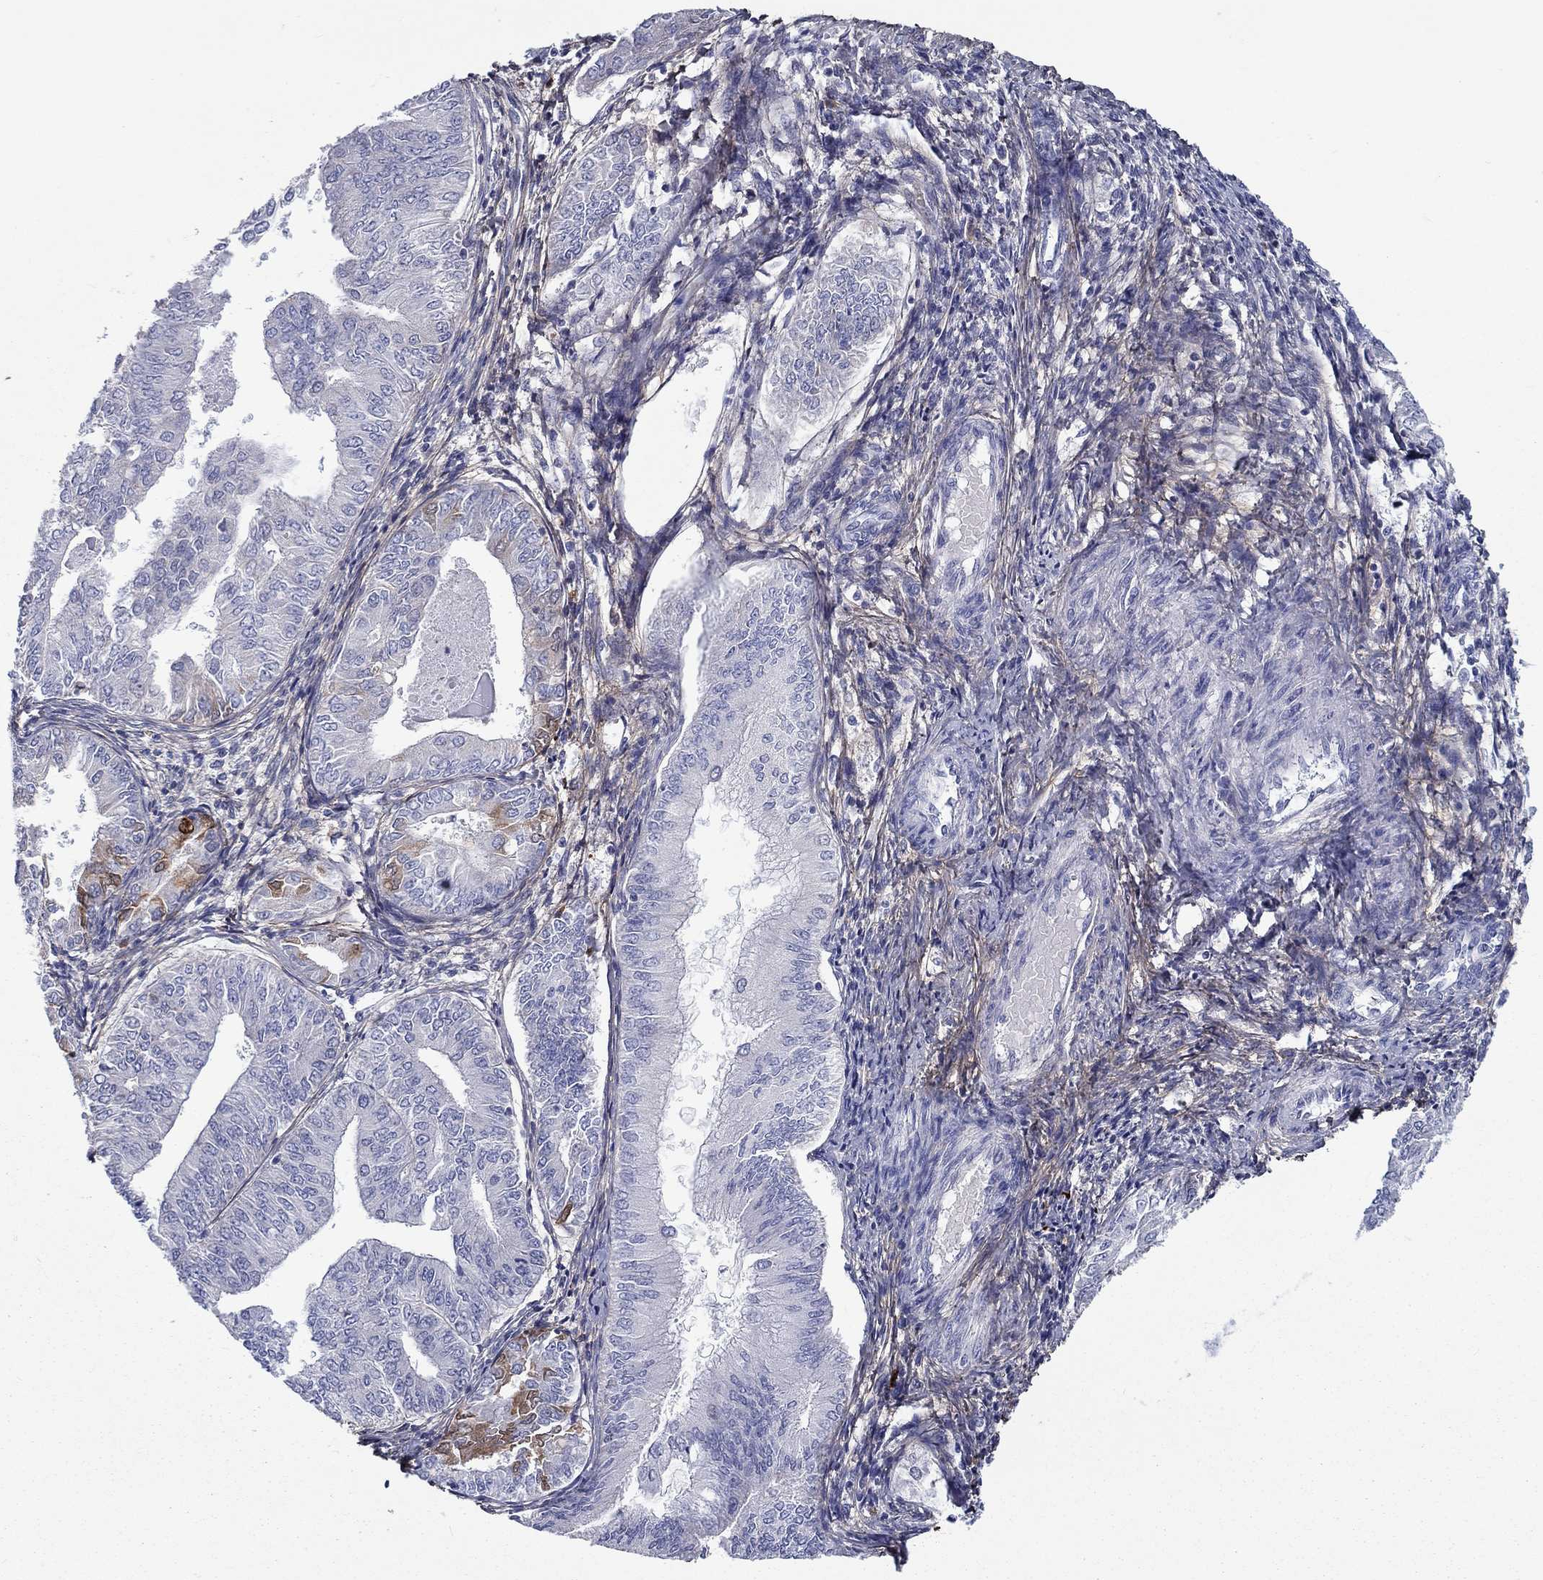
{"staining": {"intensity": "strong", "quantity": "<25%", "location": "cytoplasmic/membranous"}, "tissue": "endometrial cancer", "cell_type": "Tumor cells", "image_type": "cancer", "snomed": [{"axis": "morphology", "description": "Adenocarcinoma, NOS"}, {"axis": "topography", "description": "Endometrium"}], "caption": "Endometrial adenocarcinoma was stained to show a protein in brown. There is medium levels of strong cytoplasmic/membranous staining in approximately <25% of tumor cells.", "gene": "TGFBI", "patient": {"sex": "female", "age": 53}}